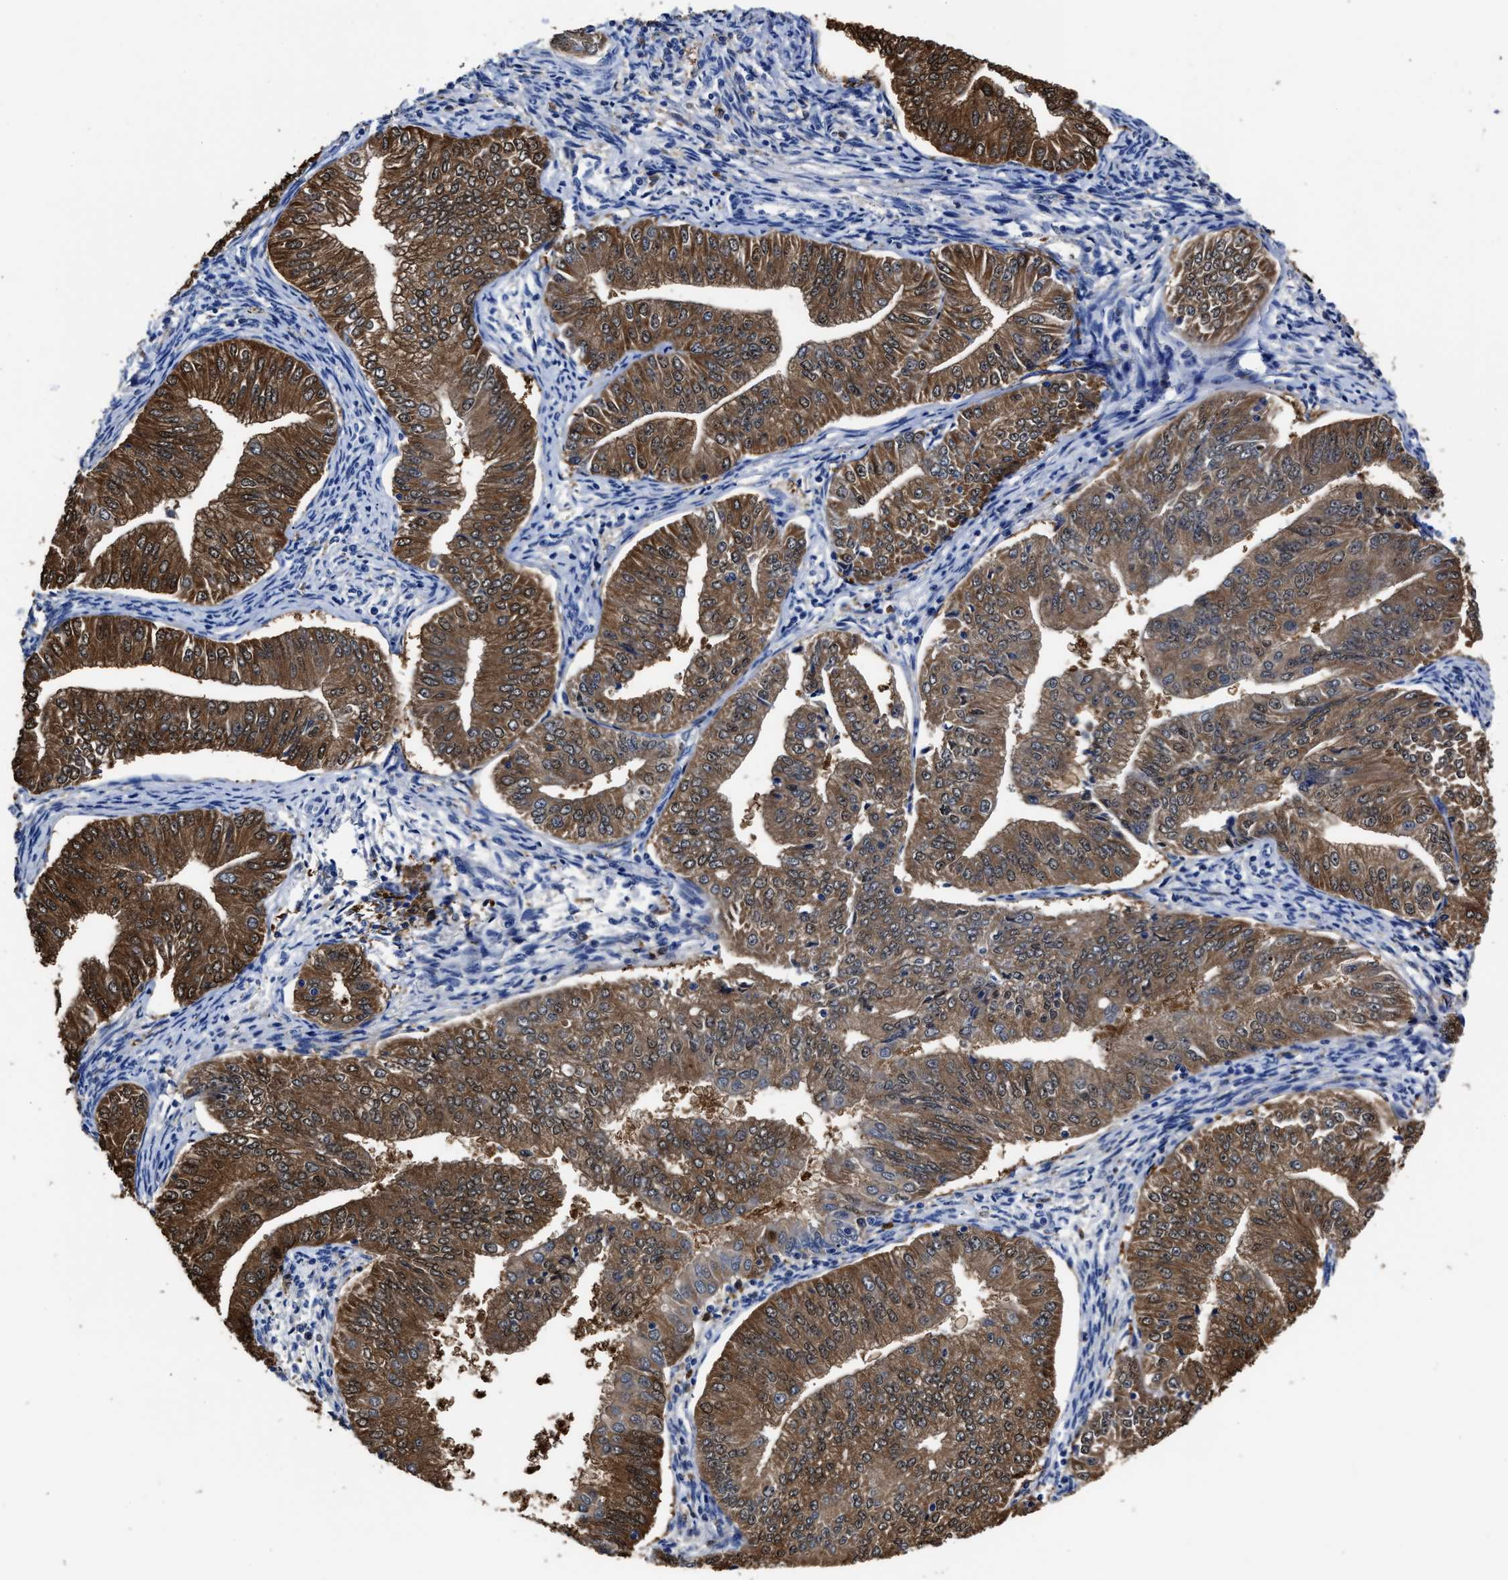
{"staining": {"intensity": "strong", "quantity": ">75%", "location": "cytoplasmic/membranous"}, "tissue": "endometrial cancer", "cell_type": "Tumor cells", "image_type": "cancer", "snomed": [{"axis": "morphology", "description": "Normal tissue, NOS"}, {"axis": "morphology", "description": "Adenocarcinoma, NOS"}, {"axis": "topography", "description": "Endometrium"}], "caption": "A high amount of strong cytoplasmic/membranous positivity is identified in approximately >75% of tumor cells in adenocarcinoma (endometrial) tissue.", "gene": "PRPF4B", "patient": {"sex": "female", "age": 53}}